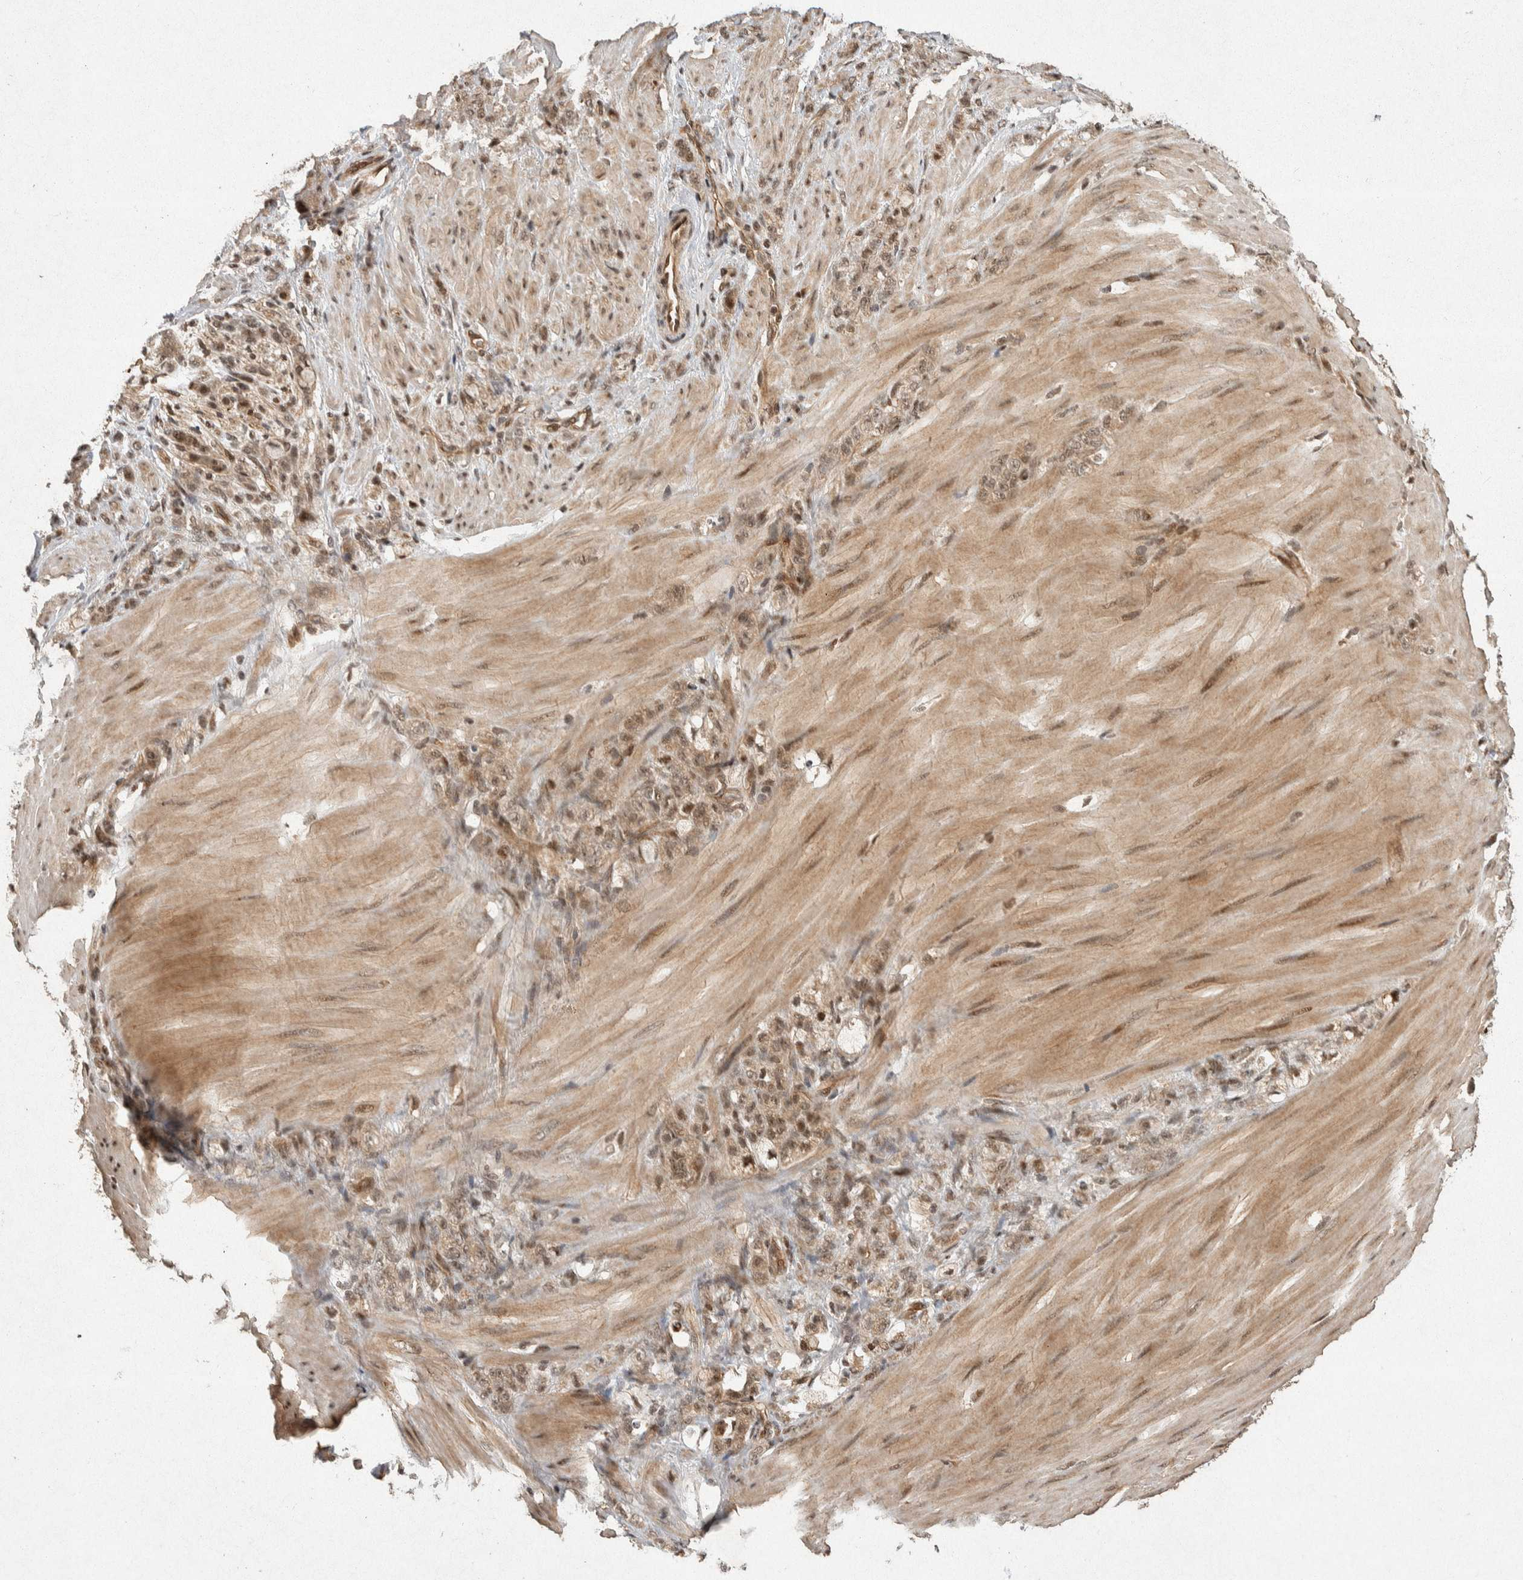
{"staining": {"intensity": "moderate", "quantity": ">75%", "location": "cytoplasmic/membranous,nuclear"}, "tissue": "stomach cancer", "cell_type": "Tumor cells", "image_type": "cancer", "snomed": [{"axis": "morphology", "description": "Adenocarcinoma, NOS"}, {"axis": "topography", "description": "Stomach"}], "caption": "Human stomach cancer (adenocarcinoma) stained with a protein marker exhibits moderate staining in tumor cells.", "gene": "TOR1B", "patient": {"sex": "male", "age": 82}}